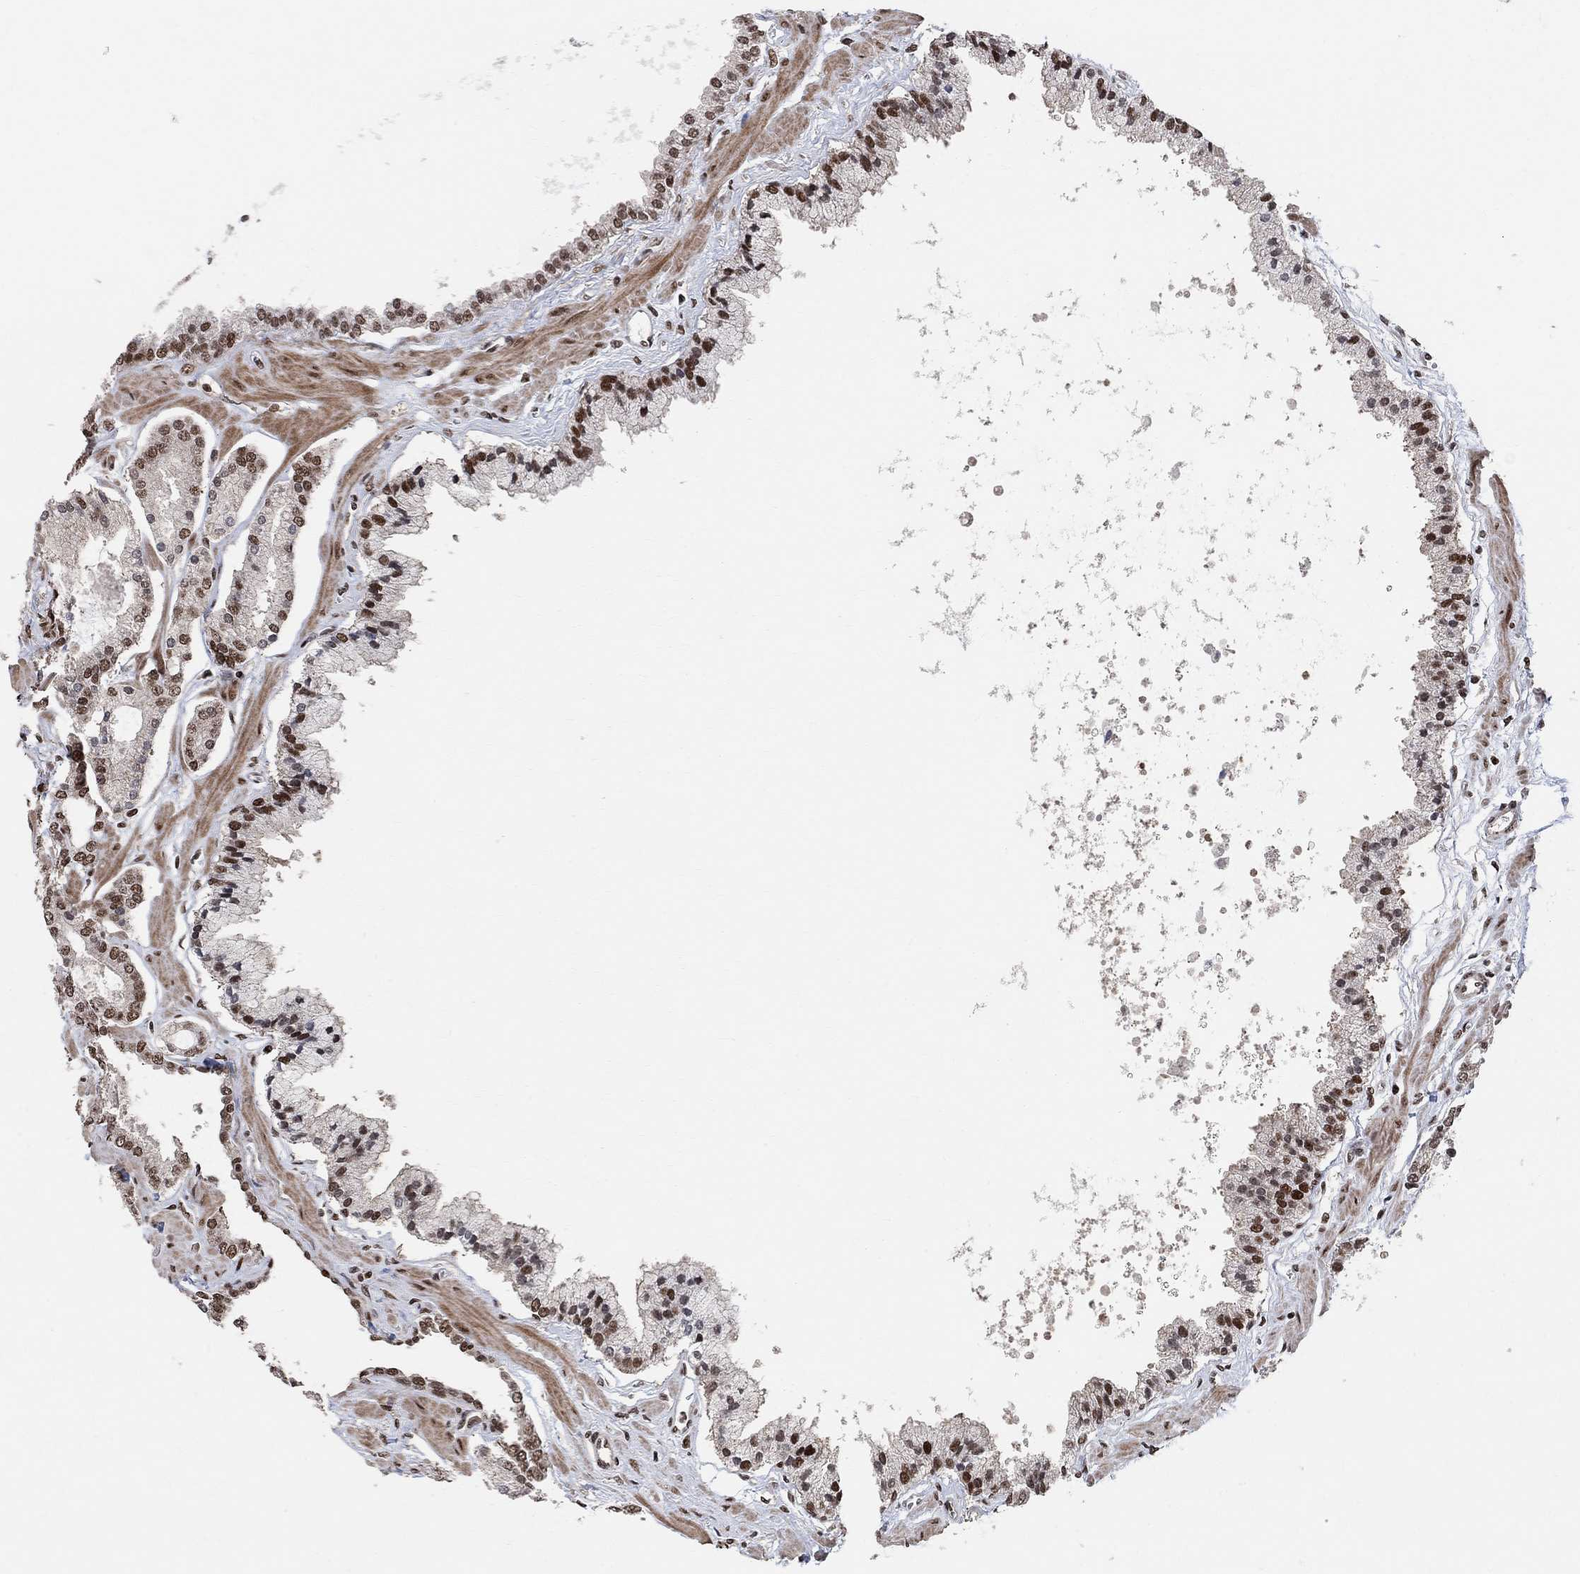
{"staining": {"intensity": "strong", "quantity": "25%-75%", "location": "nuclear"}, "tissue": "prostate cancer", "cell_type": "Tumor cells", "image_type": "cancer", "snomed": [{"axis": "morphology", "description": "Adenocarcinoma, NOS"}, {"axis": "topography", "description": "Prostate"}], "caption": "A high-resolution image shows immunohistochemistry staining of adenocarcinoma (prostate), which reveals strong nuclear staining in about 25%-75% of tumor cells.", "gene": "E4F1", "patient": {"sex": "male", "age": 63}}